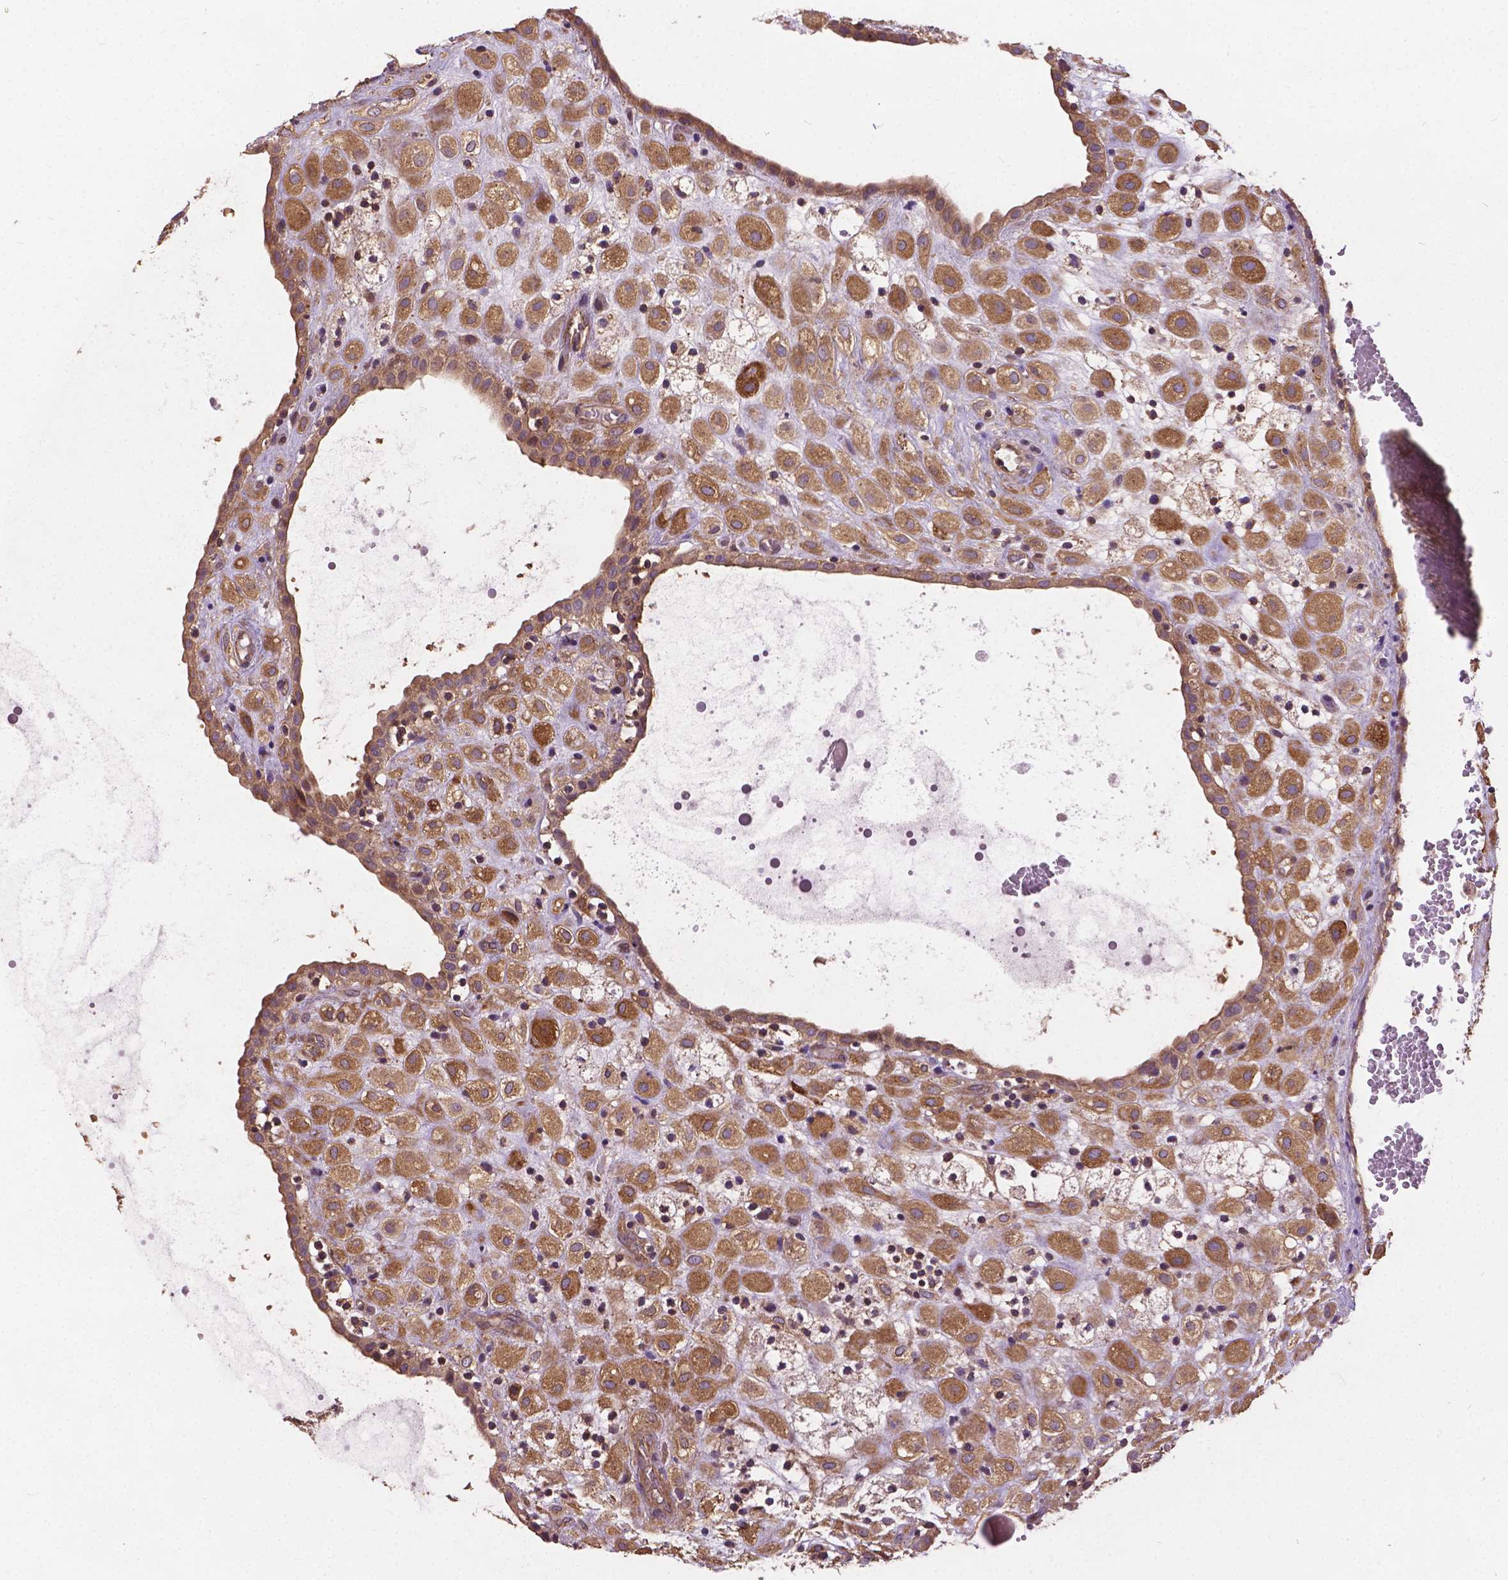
{"staining": {"intensity": "moderate", "quantity": ">75%", "location": "cytoplasmic/membranous"}, "tissue": "placenta", "cell_type": "Decidual cells", "image_type": "normal", "snomed": [{"axis": "morphology", "description": "Normal tissue, NOS"}, {"axis": "topography", "description": "Placenta"}], "caption": "Immunohistochemical staining of benign placenta shows moderate cytoplasmic/membranous protein staining in about >75% of decidual cells. The staining is performed using DAB (3,3'-diaminobenzidine) brown chromogen to label protein expression. The nuclei are counter-stained blue using hematoxylin.", "gene": "MZT1", "patient": {"sex": "female", "age": 24}}